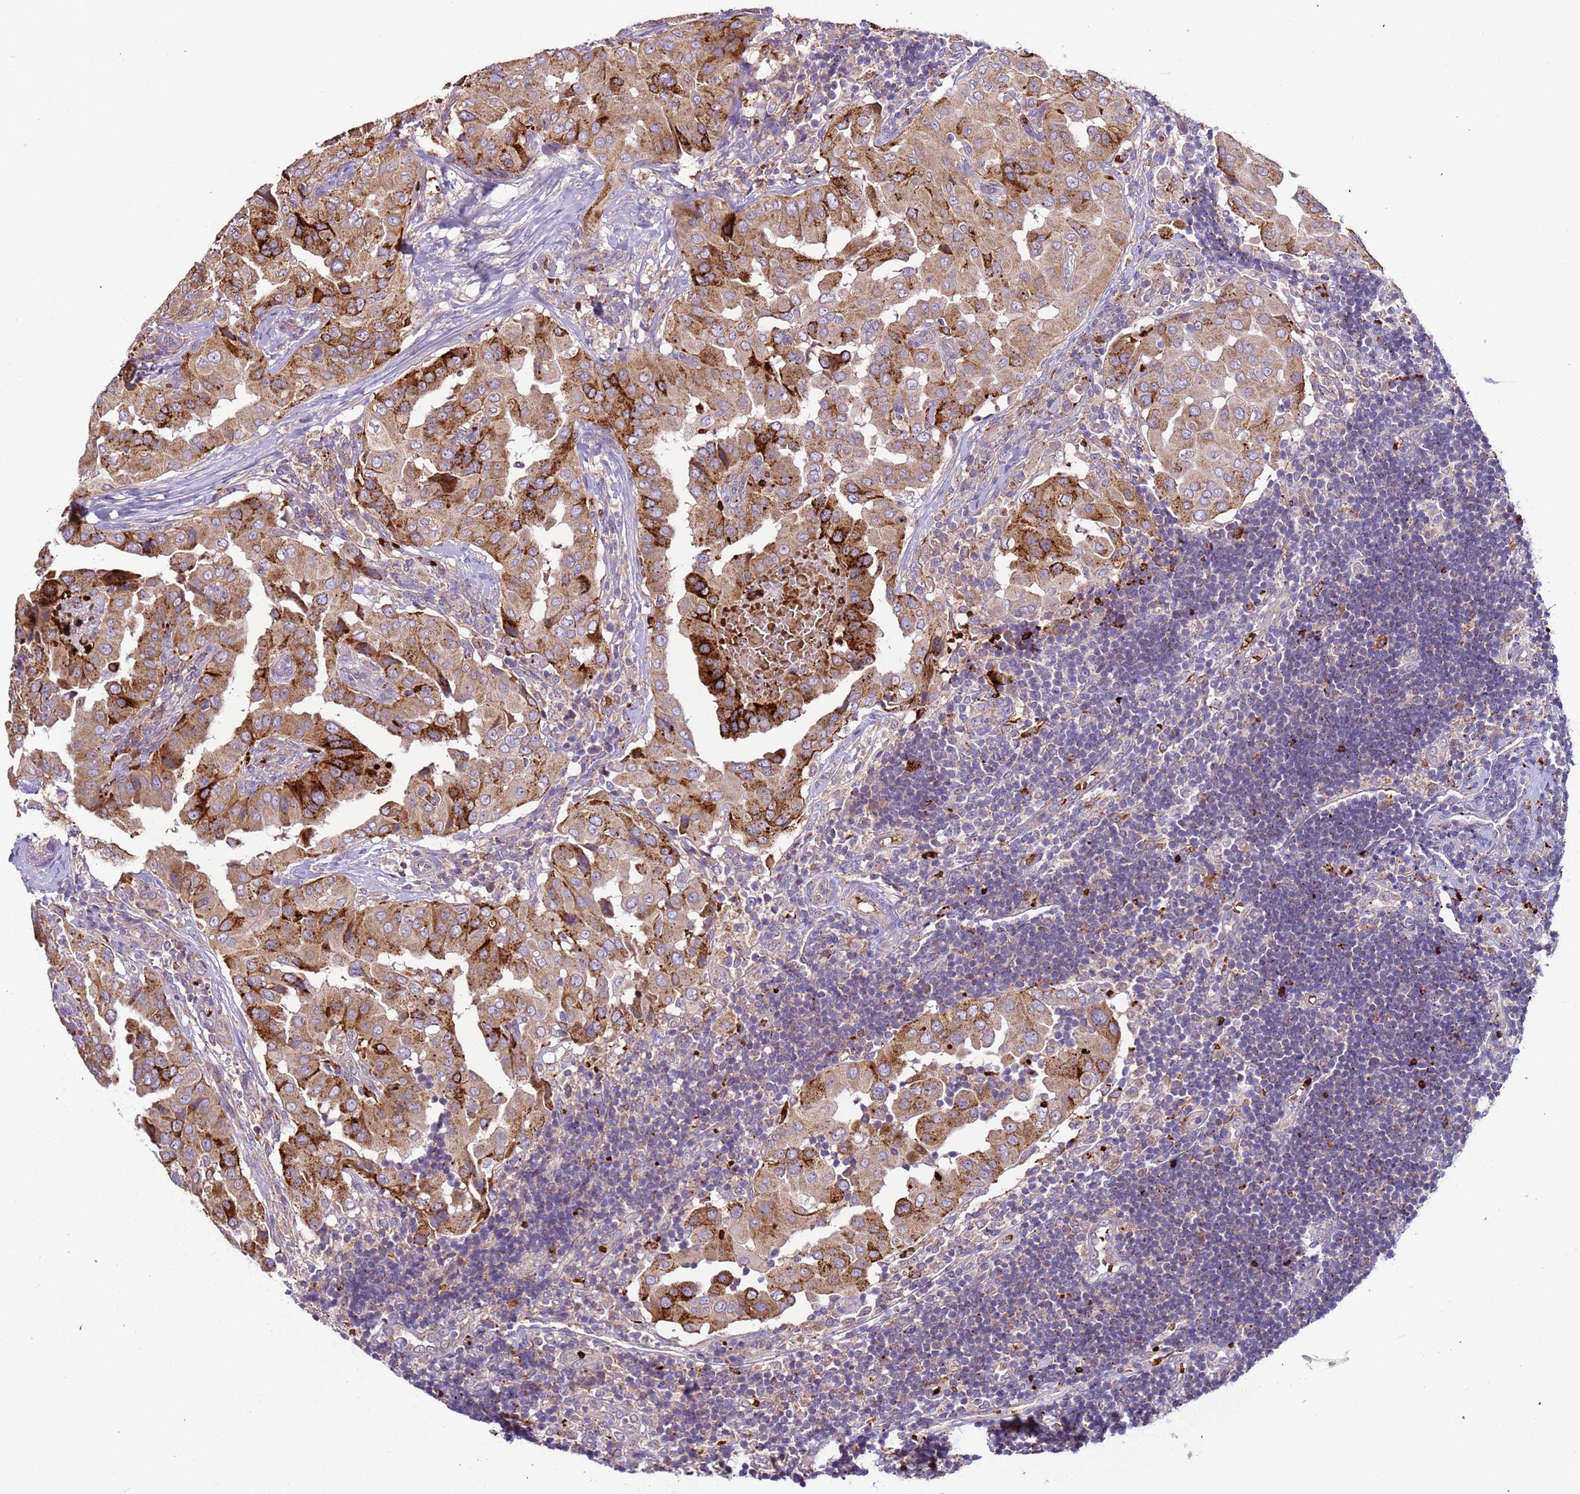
{"staining": {"intensity": "strong", "quantity": "25%-75%", "location": "cytoplasmic/membranous"}, "tissue": "thyroid cancer", "cell_type": "Tumor cells", "image_type": "cancer", "snomed": [{"axis": "morphology", "description": "Papillary adenocarcinoma, NOS"}, {"axis": "topography", "description": "Thyroid gland"}], "caption": "Immunohistochemistry (DAB (3,3'-diaminobenzidine)) staining of human thyroid papillary adenocarcinoma shows strong cytoplasmic/membranous protein expression in about 25%-75% of tumor cells.", "gene": "VPS36", "patient": {"sex": "male", "age": 33}}